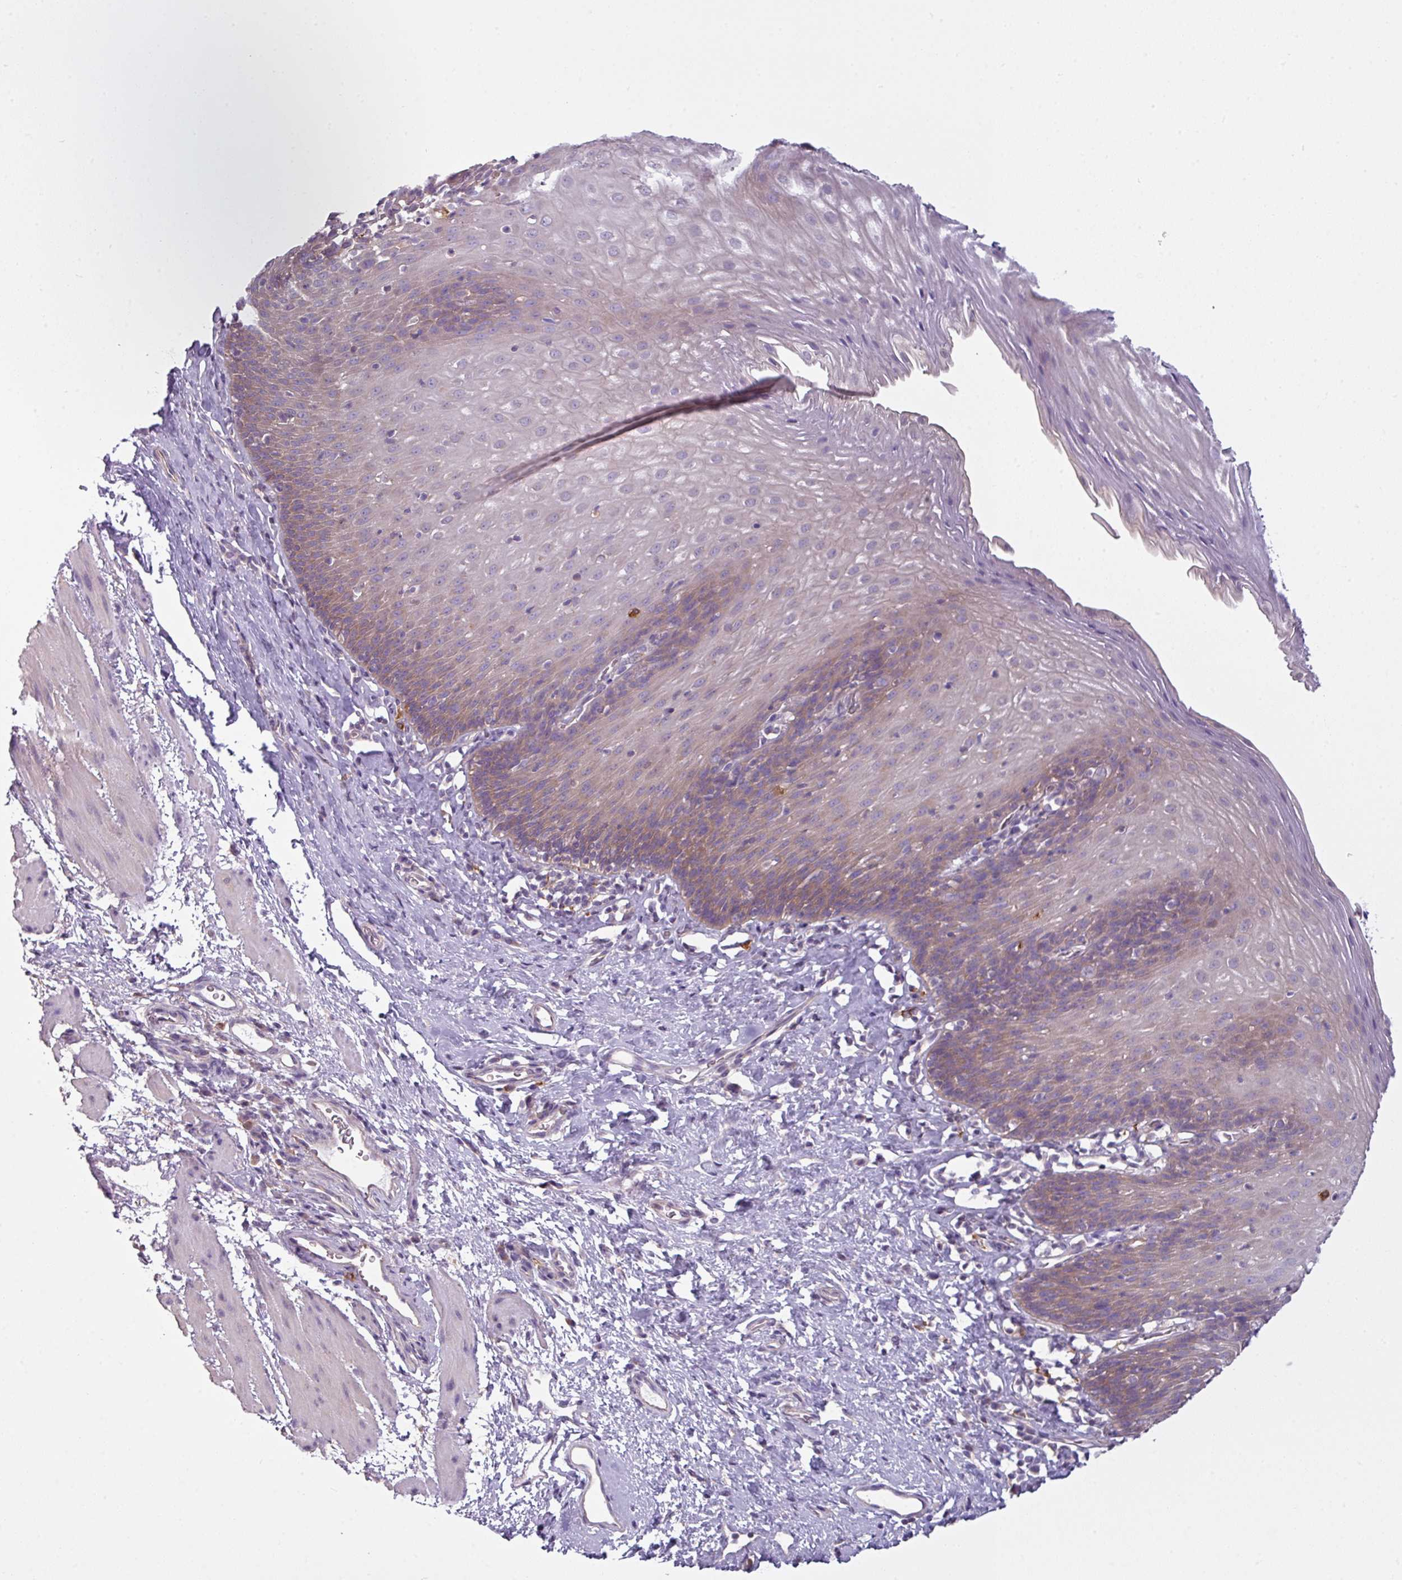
{"staining": {"intensity": "moderate", "quantity": "25%-75%", "location": "cytoplasmic/membranous"}, "tissue": "esophagus", "cell_type": "Squamous epithelial cells", "image_type": "normal", "snomed": [{"axis": "morphology", "description": "Normal tissue, NOS"}, {"axis": "topography", "description": "Esophagus"}], "caption": "A brown stain highlights moderate cytoplasmic/membranous staining of a protein in squamous epithelial cells of benign human esophagus. (Brightfield microscopy of DAB IHC at high magnification).", "gene": "CAMK2A", "patient": {"sex": "female", "age": 61}}